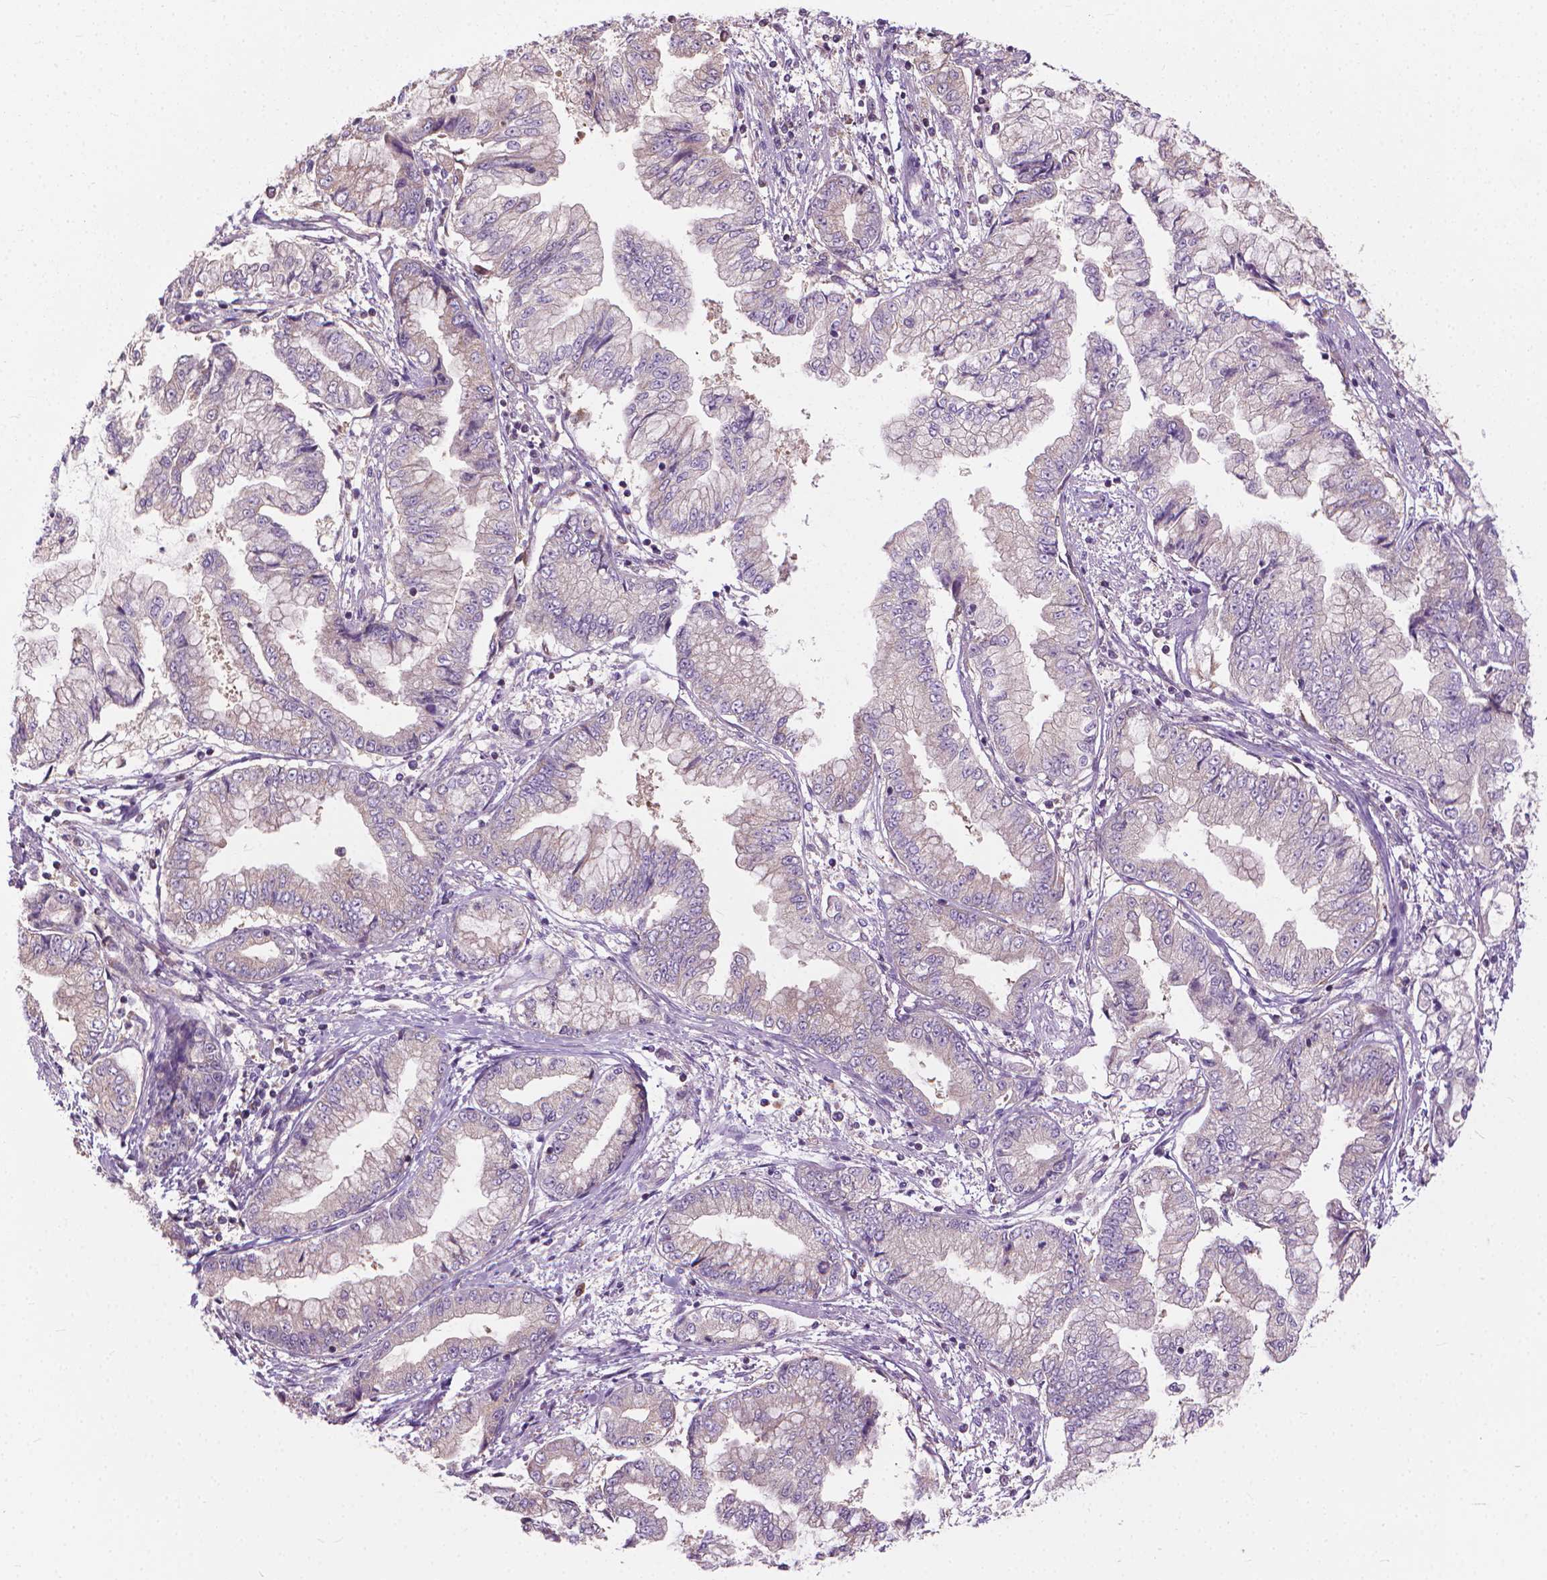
{"staining": {"intensity": "weak", "quantity": "<25%", "location": "cytoplasmic/membranous"}, "tissue": "stomach cancer", "cell_type": "Tumor cells", "image_type": "cancer", "snomed": [{"axis": "morphology", "description": "Adenocarcinoma, NOS"}, {"axis": "topography", "description": "Stomach, upper"}], "caption": "Stomach cancer (adenocarcinoma) was stained to show a protein in brown. There is no significant staining in tumor cells.", "gene": "NUDT1", "patient": {"sex": "female", "age": 74}}